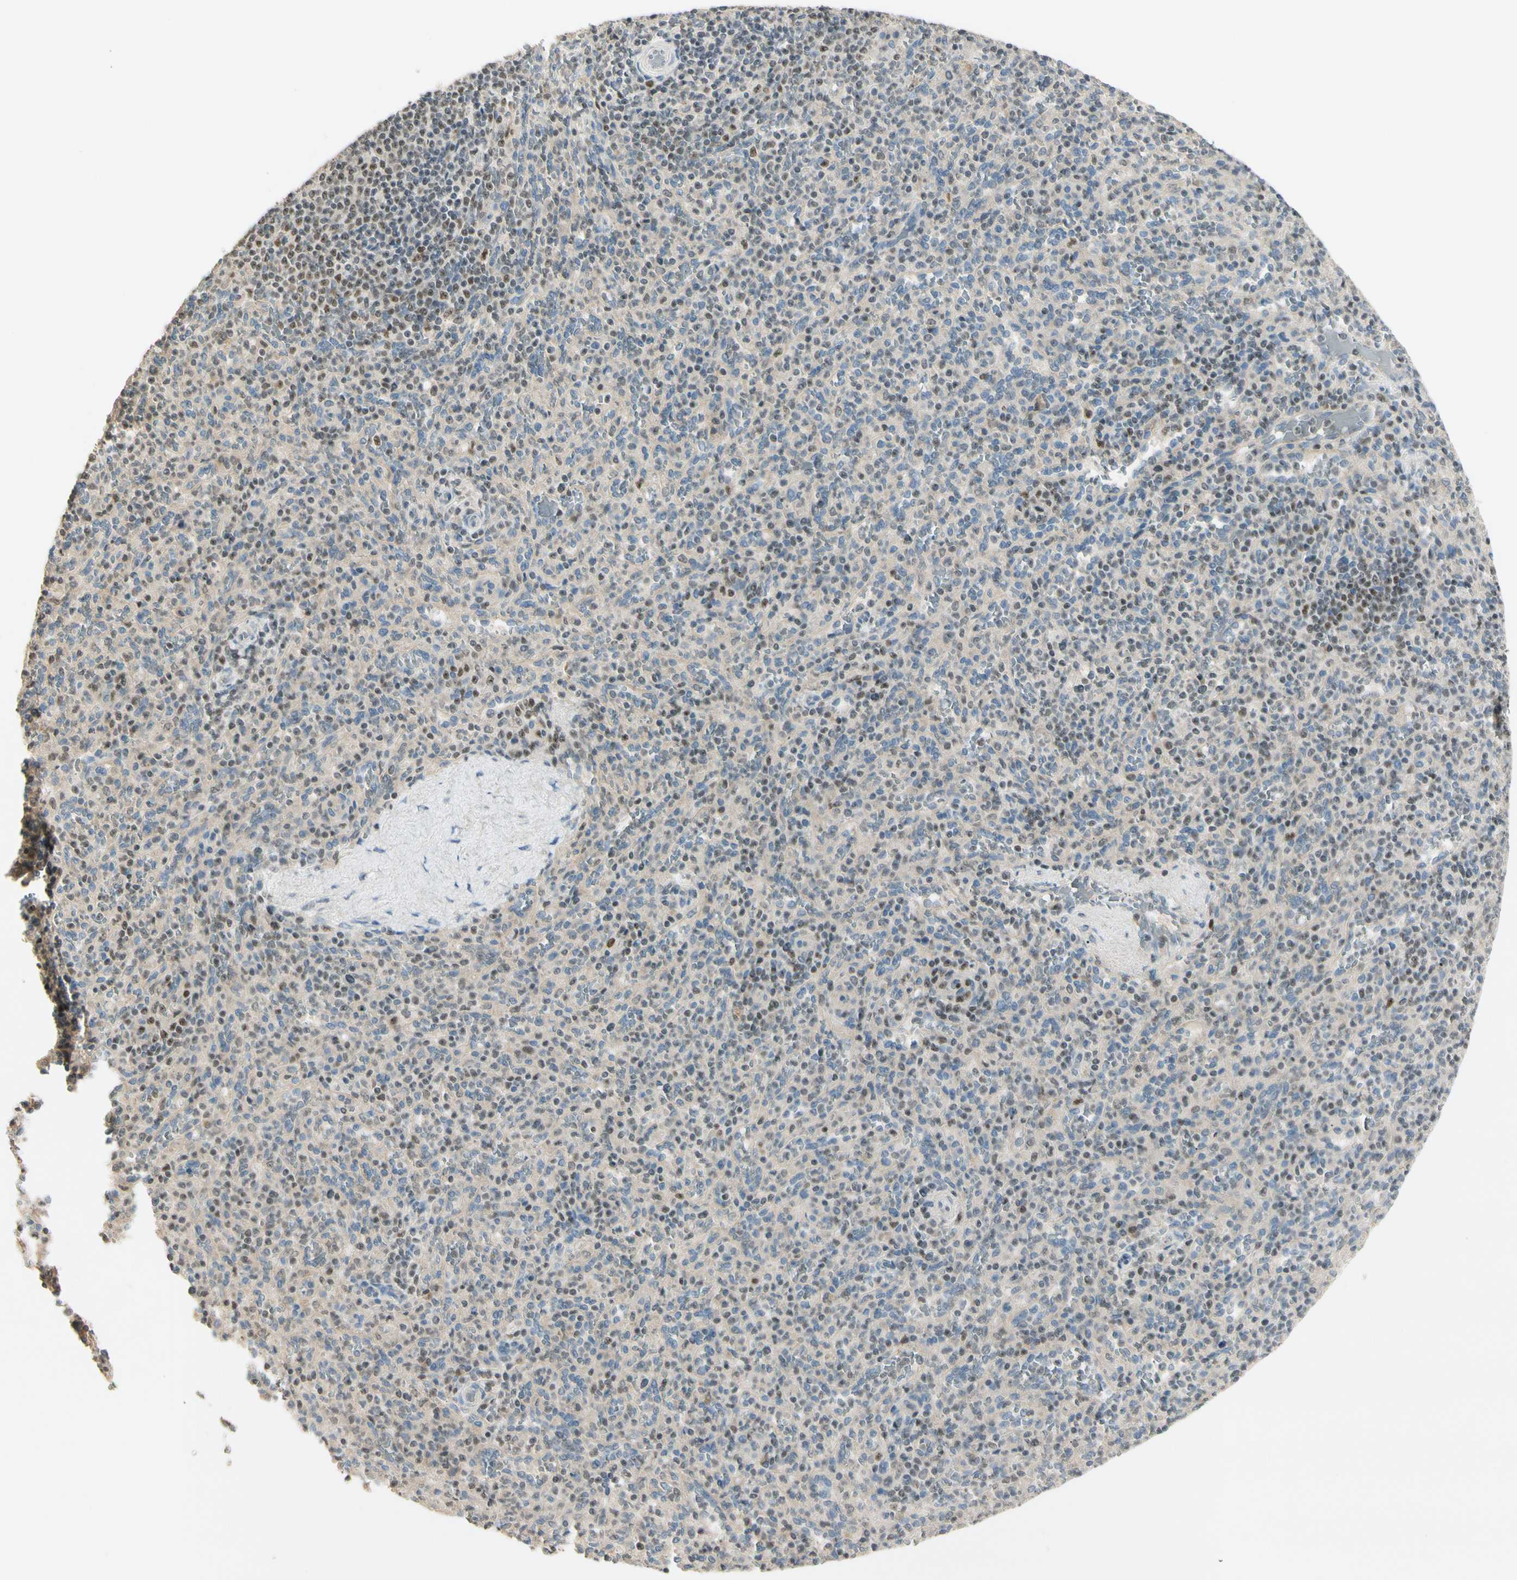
{"staining": {"intensity": "weak", "quantity": "25%-75%", "location": "cytoplasmic/membranous"}, "tissue": "spleen", "cell_type": "Cells in red pulp", "image_type": "normal", "snomed": [{"axis": "morphology", "description": "Normal tissue, NOS"}, {"axis": "topography", "description": "Spleen"}], "caption": "Immunohistochemical staining of unremarkable spleen demonstrates 25%-75% levels of weak cytoplasmic/membranous protein staining in approximately 25%-75% of cells in red pulp.", "gene": "NFYA", "patient": {"sex": "male", "age": 36}}